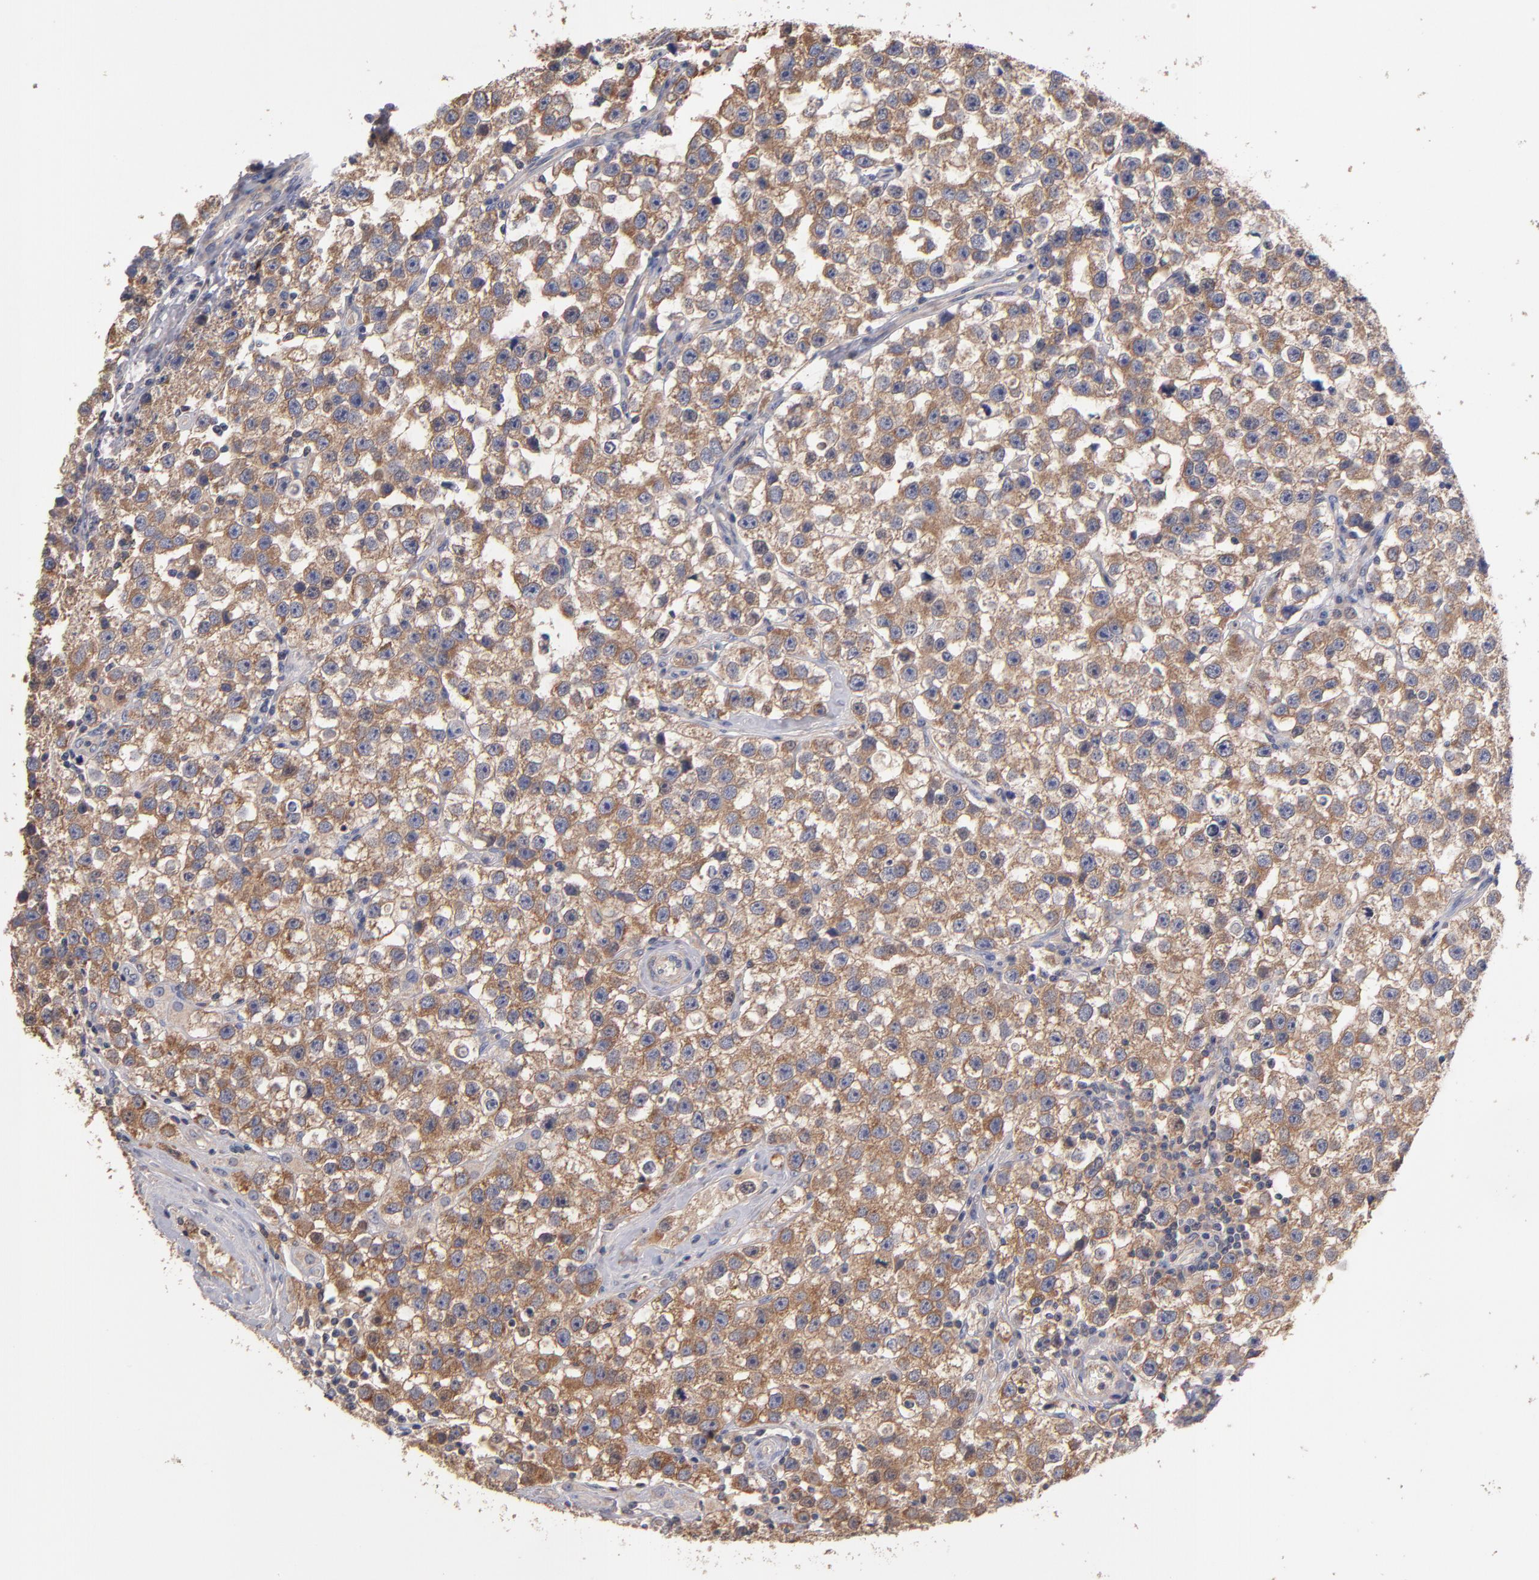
{"staining": {"intensity": "moderate", "quantity": ">75%", "location": "cytoplasmic/membranous"}, "tissue": "testis cancer", "cell_type": "Tumor cells", "image_type": "cancer", "snomed": [{"axis": "morphology", "description": "Seminoma, NOS"}, {"axis": "topography", "description": "Testis"}], "caption": "The immunohistochemical stain labels moderate cytoplasmic/membranous staining in tumor cells of testis cancer (seminoma) tissue.", "gene": "DACT1", "patient": {"sex": "male", "age": 32}}